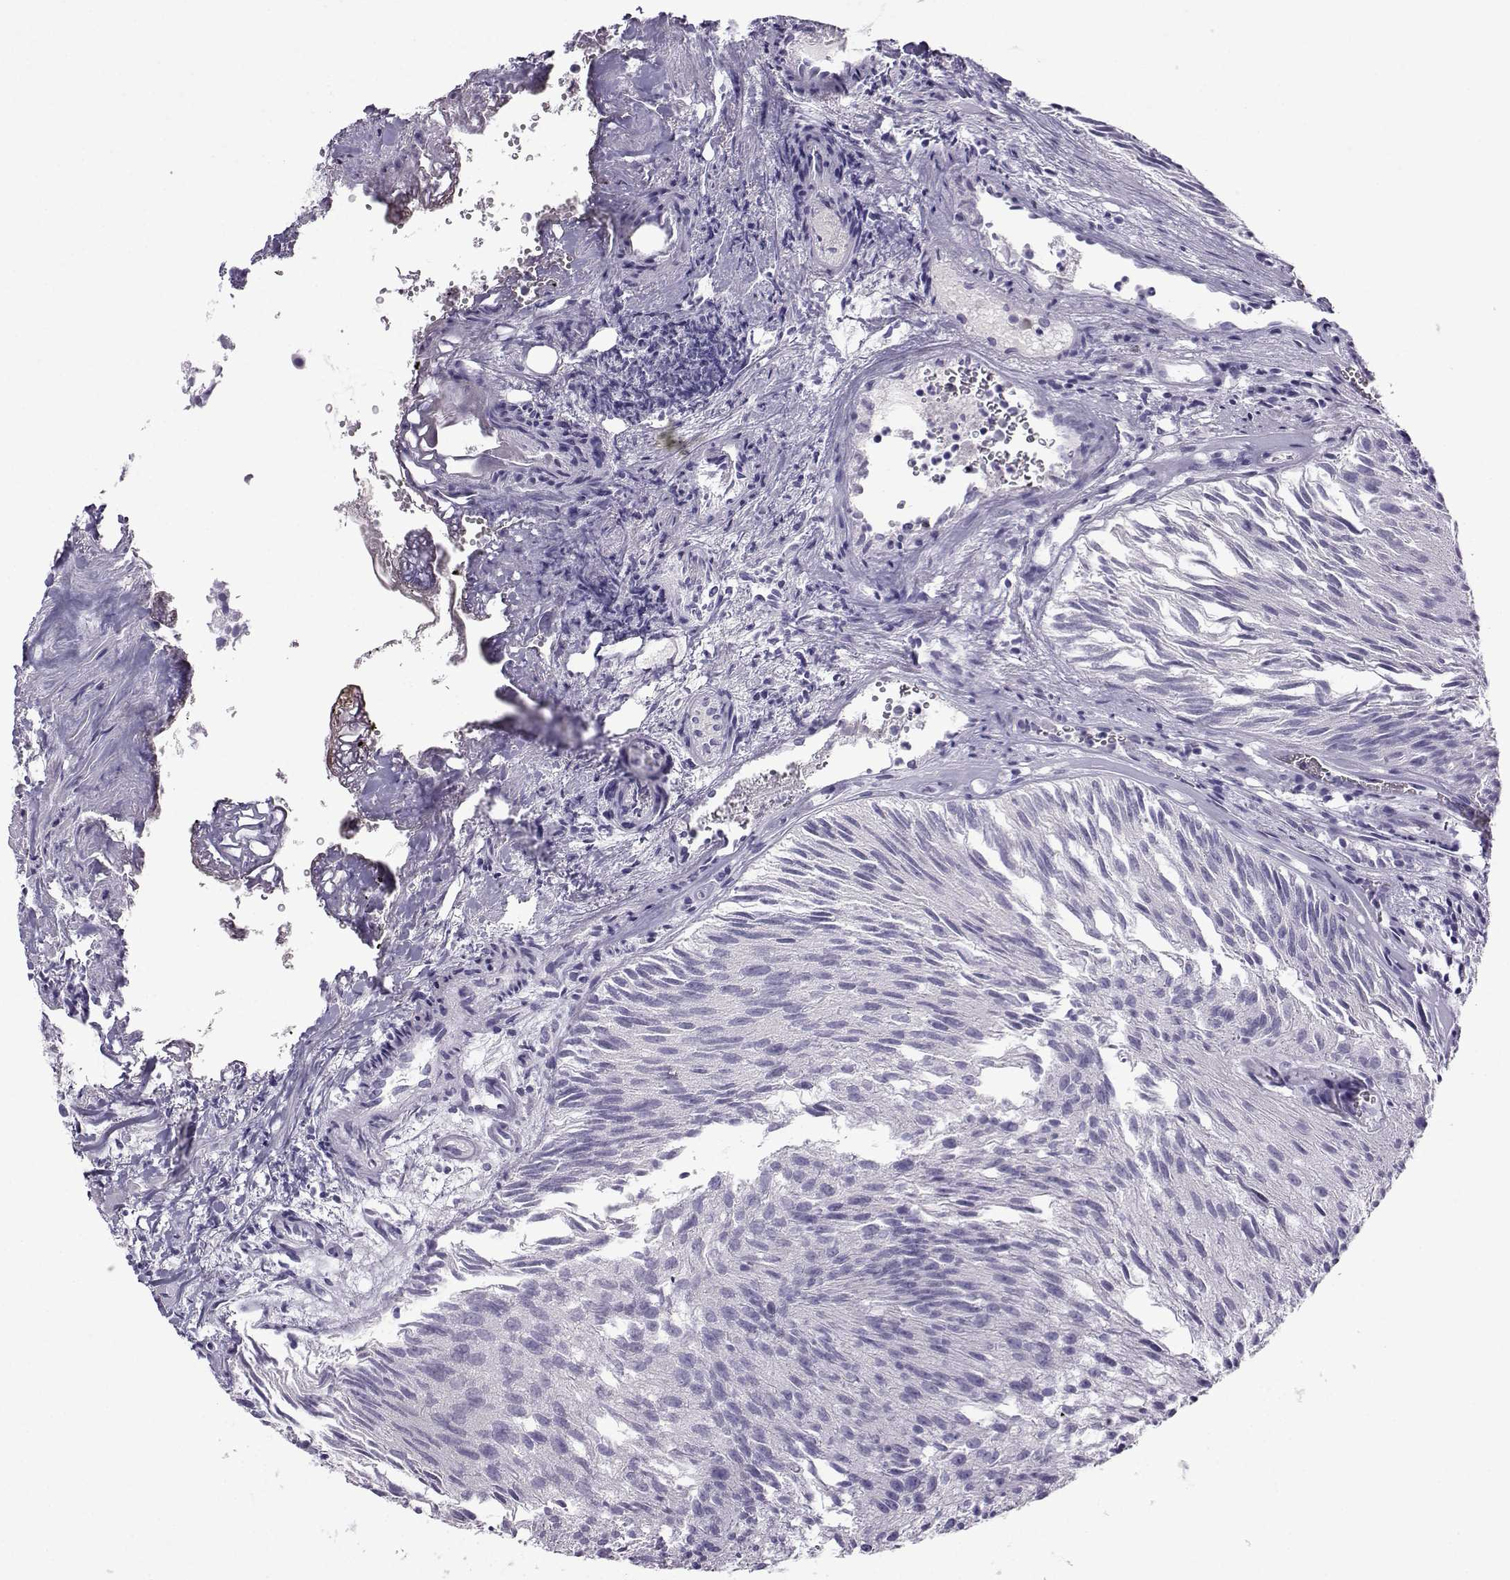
{"staining": {"intensity": "negative", "quantity": "none", "location": "none"}, "tissue": "urothelial cancer", "cell_type": "Tumor cells", "image_type": "cancer", "snomed": [{"axis": "morphology", "description": "Urothelial carcinoma, Low grade"}, {"axis": "topography", "description": "Urinary bladder"}], "caption": "This is a micrograph of immunohistochemistry staining of low-grade urothelial carcinoma, which shows no expression in tumor cells.", "gene": "ARMC2", "patient": {"sex": "female", "age": 87}}